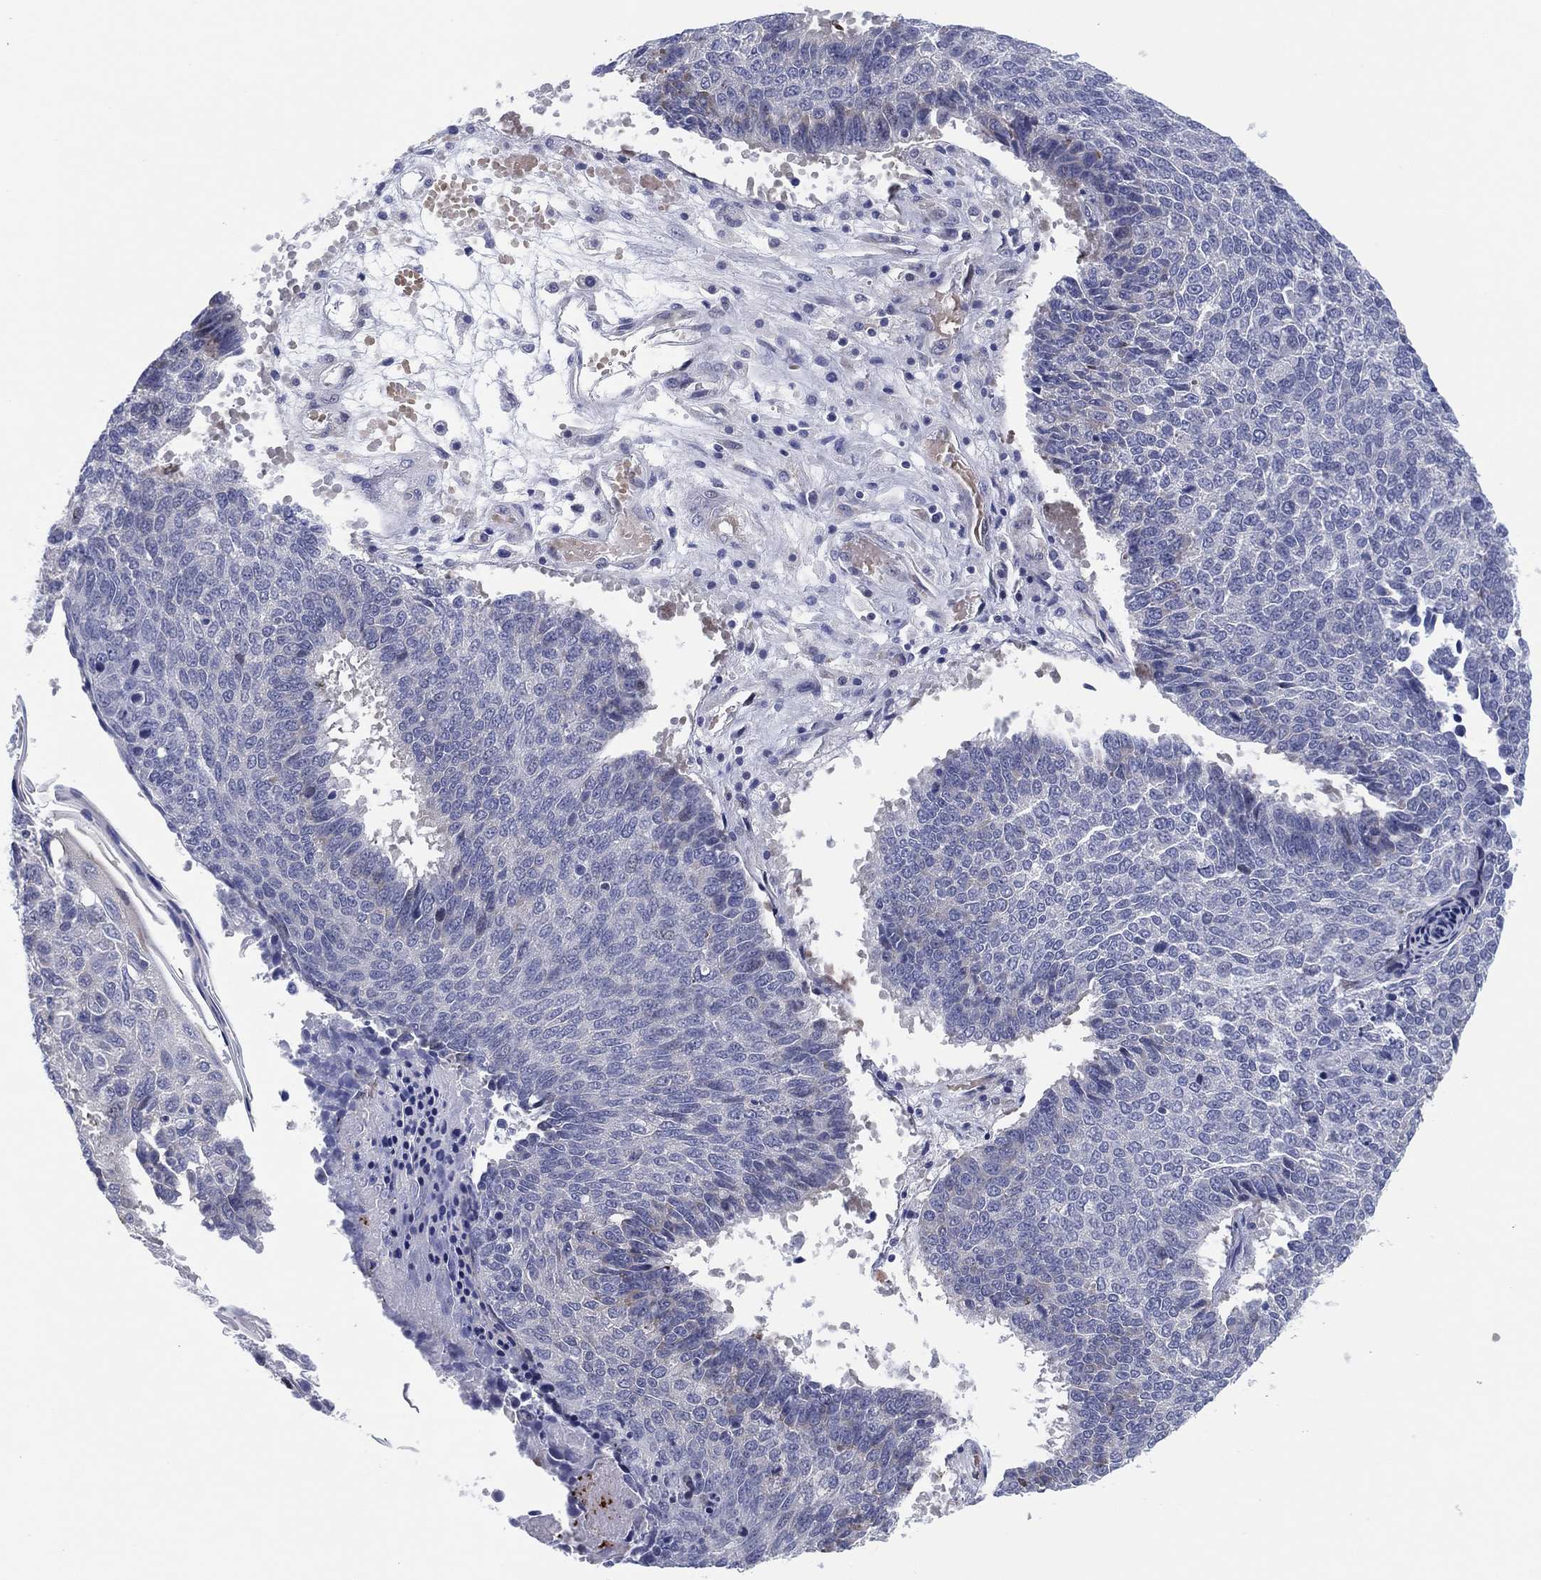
{"staining": {"intensity": "negative", "quantity": "none", "location": "none"}, "tissue": "lung cancer", "cell_type": "Tumor cells", "image_type": "cancer", "snomed": [{"axis": "morphology", "description": "Squamous cell carcinoma, NOS"}, {"axis": "topography", "description": "Lung"}], "caption": "DAB immunohistochemical staining of human squamous cell carcinoma (lung) reveals no significant staining in tumor cells. Brightfield microscopy of IHC stained with DAB (brown) and hematoxylin (blue), captured at high magnification.", "gene": "HEATR4", "patient": {"sex": "male", "age": 73}}